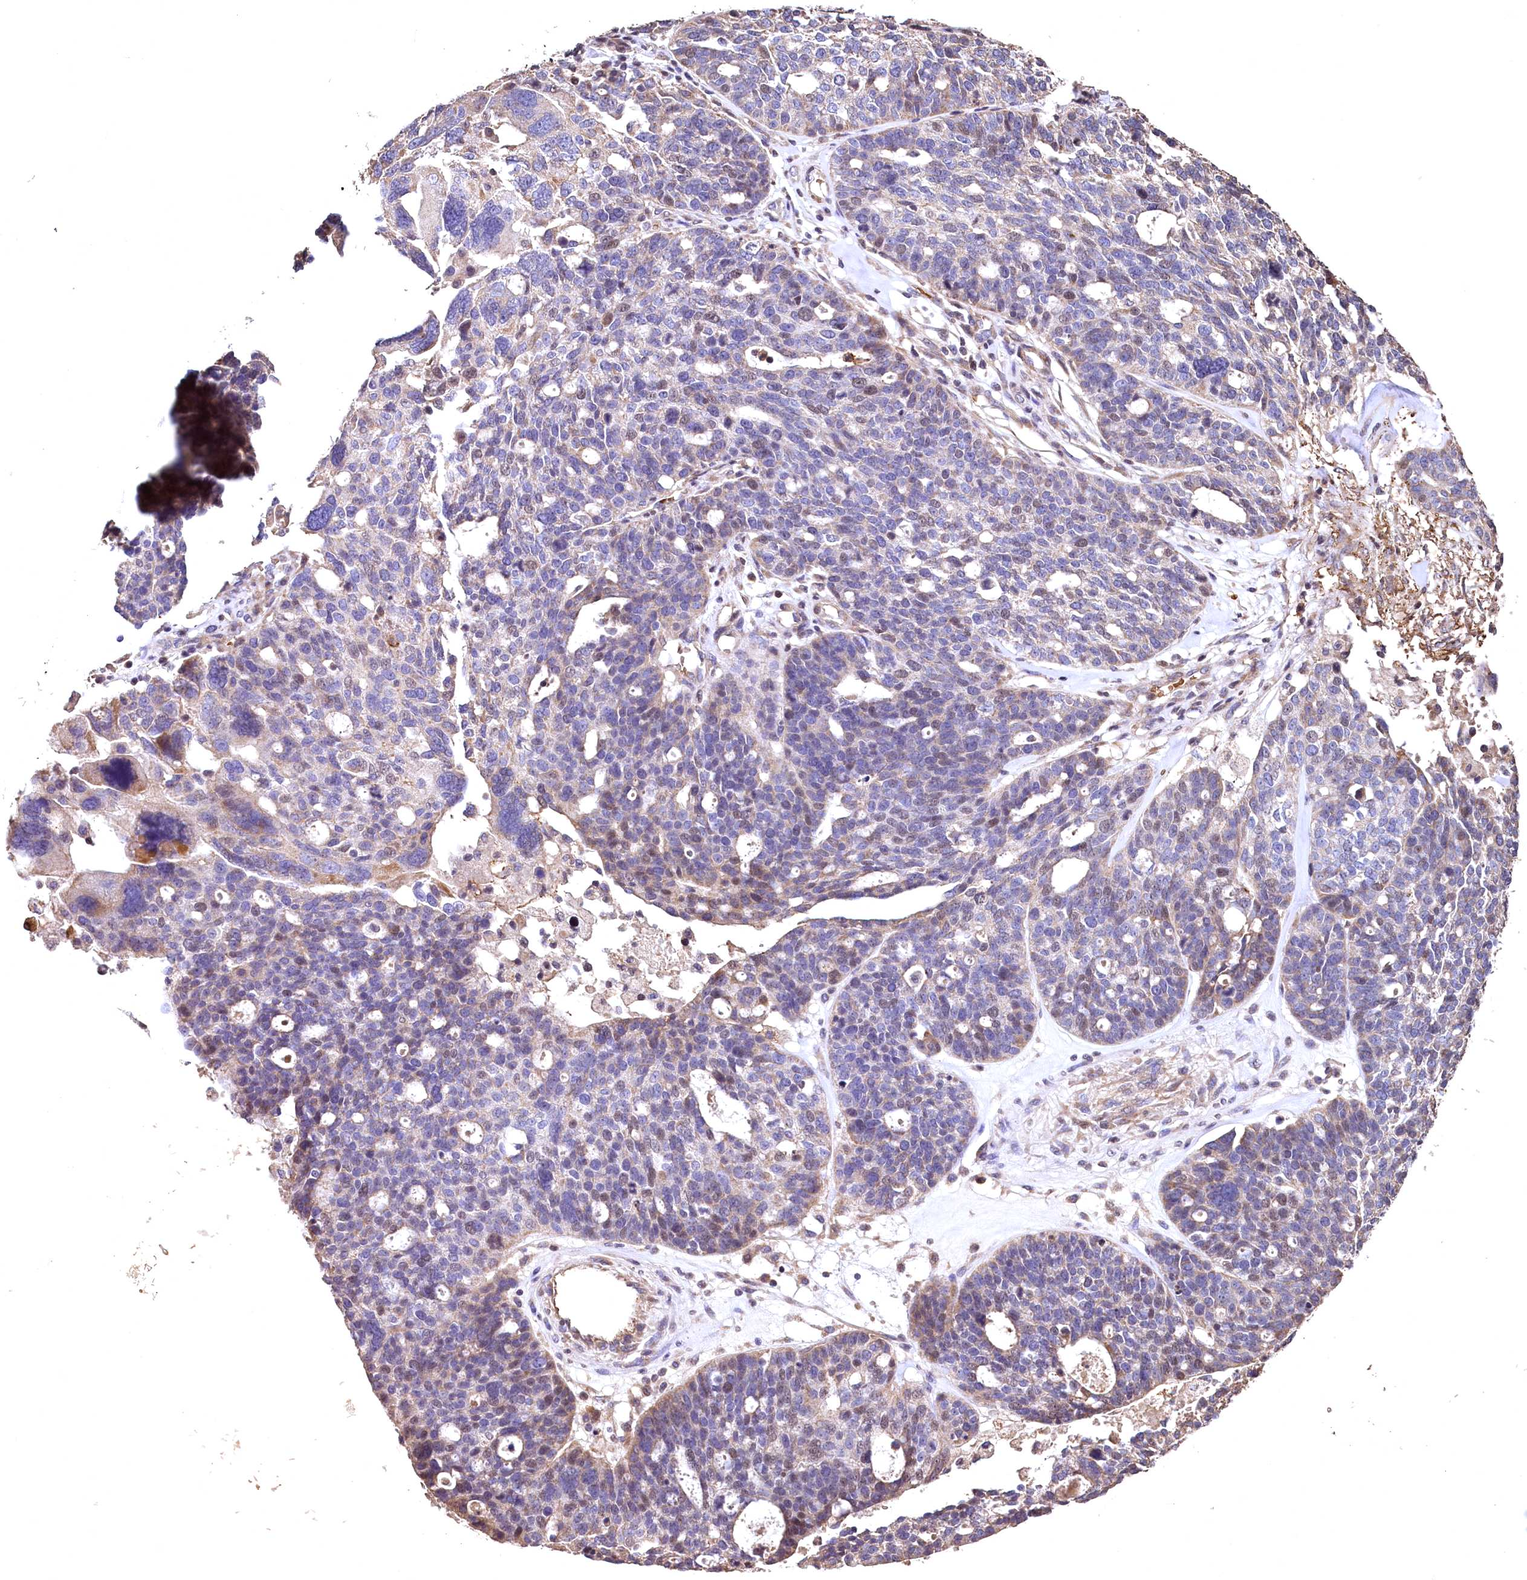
{"staining": {"intensity": "weak", "quantity": "<25%", "location": "cytoplasmic/membranous"}, "tissue": "ovarian cancer", "cell_type": "Tumor cells", "image_type": "cancer", "snomed": [{"axis": "morphology", "description": "Cystadenocarcinoma, serous, NOS"}, {"axis": "topography", "description": "Ovary"}], "caption": "An IHC micrograph of ovarian cancer is shown. There is no staining in tumor cells of ovarian cancer. (DAB (3,3'-diaminobenzidine) IHC visualized using brightfield microscopy, high magnification).", "gene": "SPTA1", "patient": {"sex": "female", "age": 59}}